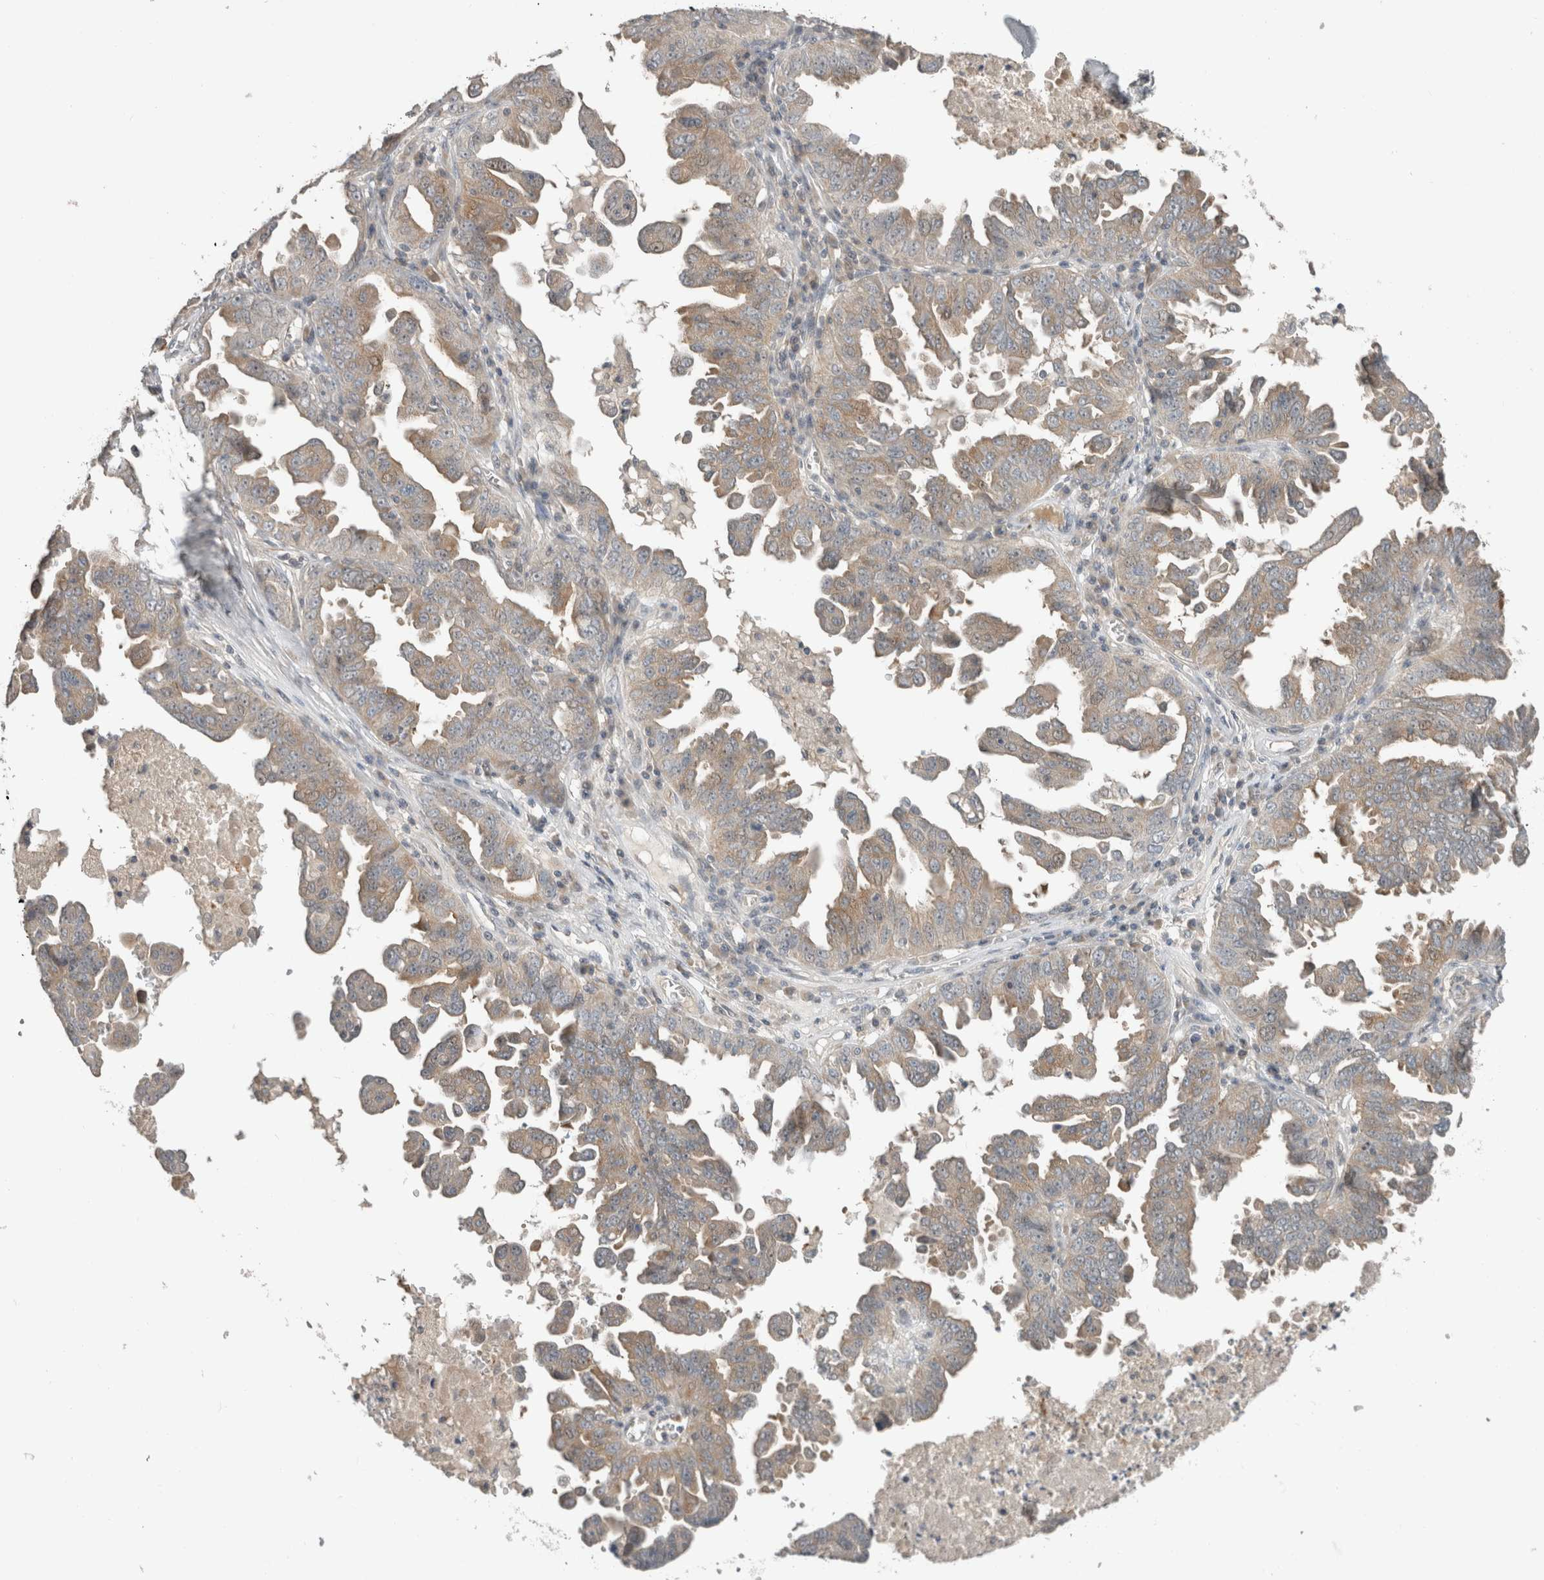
{"staining": {"intensity": "weak", "quantity": "25%-75%", "location": "cytoplasmic/membranous"}, "tissue": "ovarian cancer", "cell_type": "Tumor cells", "image_type": "cancer", "snomed": [{"axis": "morphology", "description": "Carcinoma, endometroid"}, {"axis": "topography", "description": "Ovary"}], "caption": "The photomicrograph exhibits a brown stain indicating the presence of a protein in the cytoplasmic/membranous of tumor cells in ovarian endometroid carcinoma. The staining was performed using DAB to visualize the protein expression in brown, while the nuclei were stained in blue with hematoxylin (Magnification: 20x).", "gene": "ERCC6L2", "patient": {"sex": "female", "age": 62}}